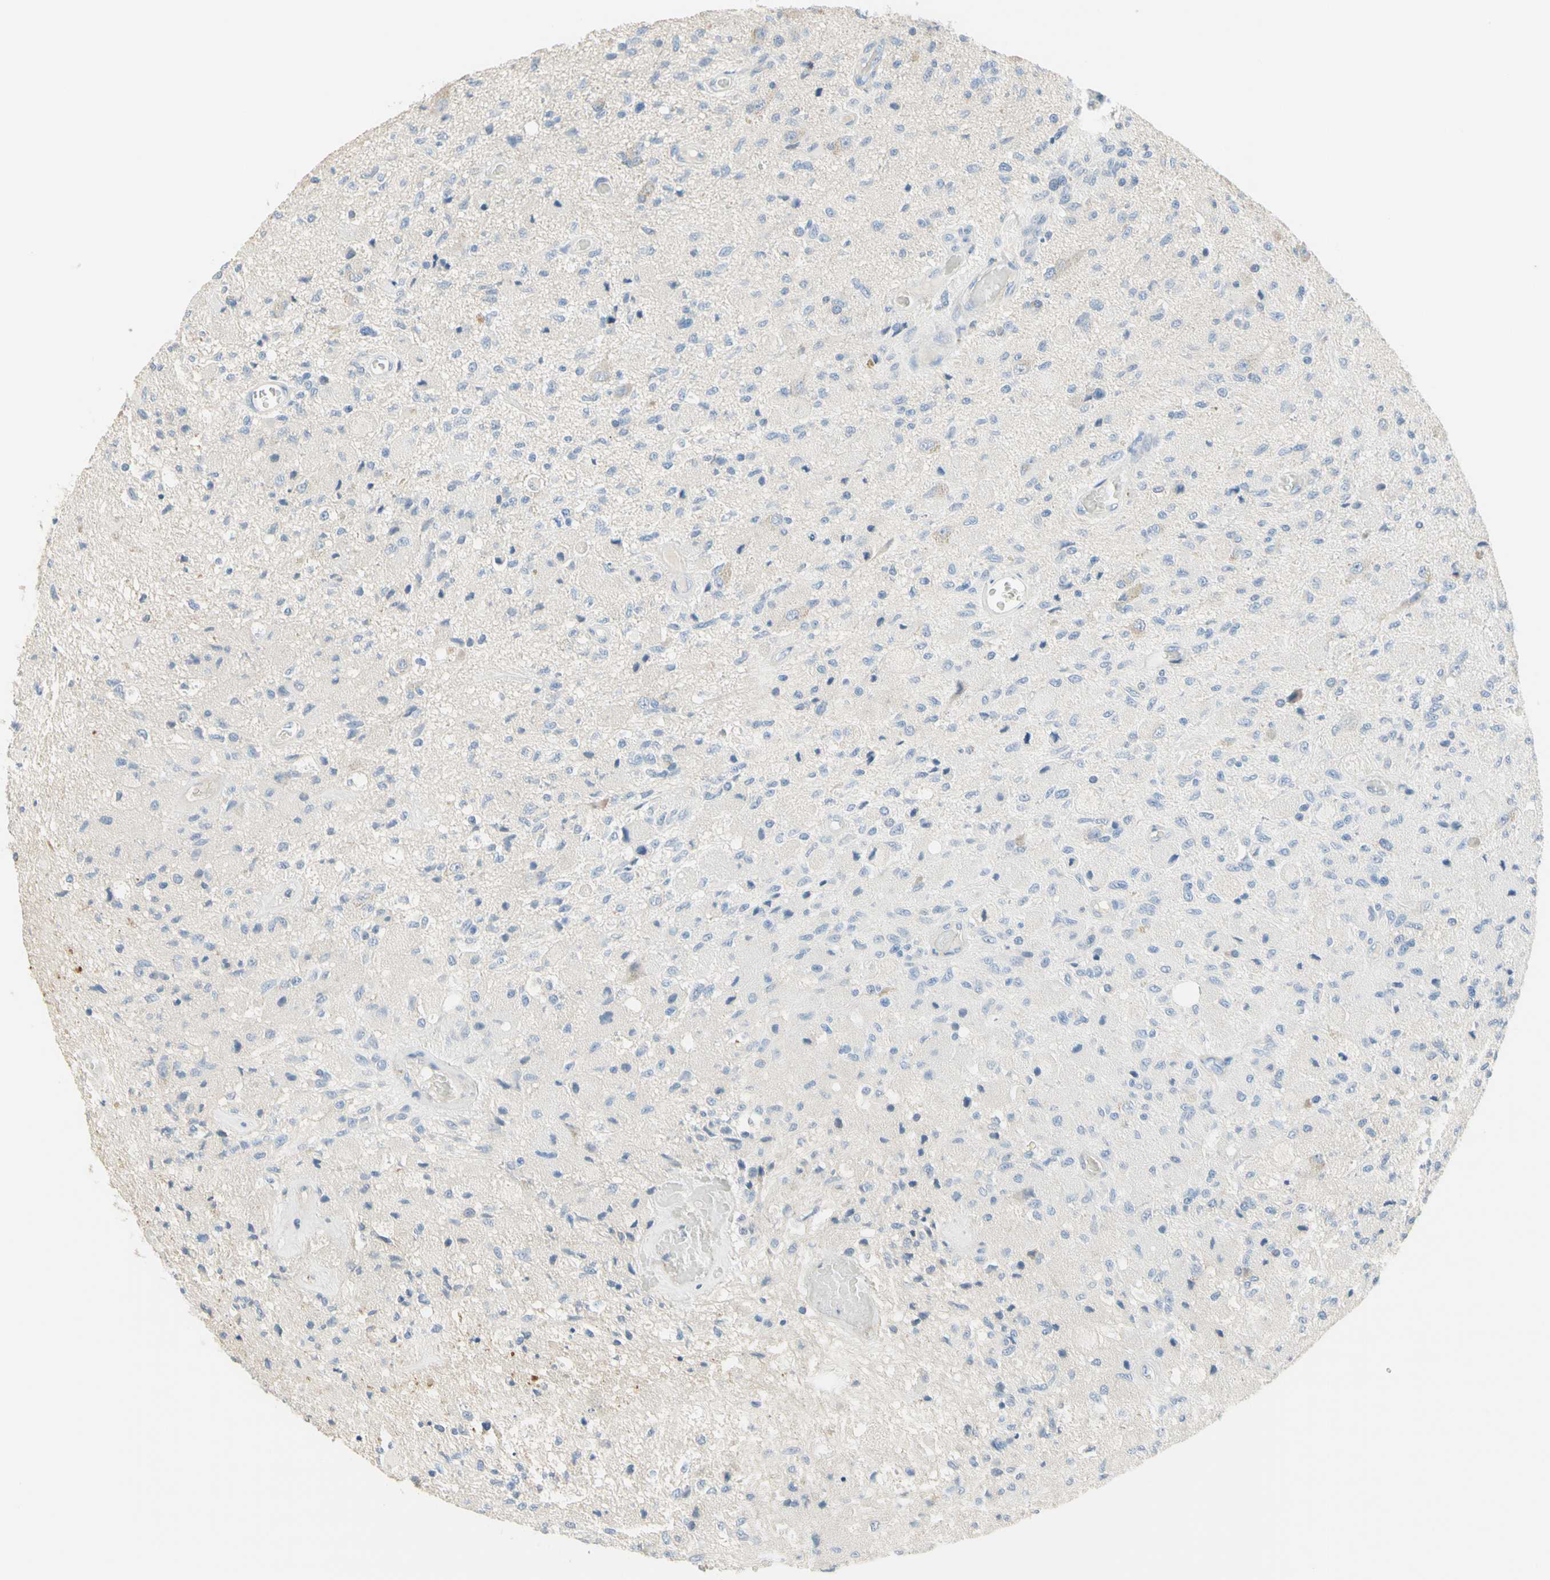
{"staining": {"intensity": "weak", "quantity": "<25%", "location": "cytoplasmic/membranous"}, "tissue": "glioma", "cell_type": "Tumor cells", "image_type": "cancer", "snomed": [{"axis": "morphology", "description": "Normal tissue, NOS"}, {"axis": "morphology", "description": "Glioma, malignant, High grade"}, {"axis": "topography", "description": "Cerebral cortex"}], "caption": "This is an immunohistochemistry (IHC) histopathology image of glioma. There is no staining in tumor cells.", "gene": "NECTIN4", "patient": {"sex": "male", "age": 77}}